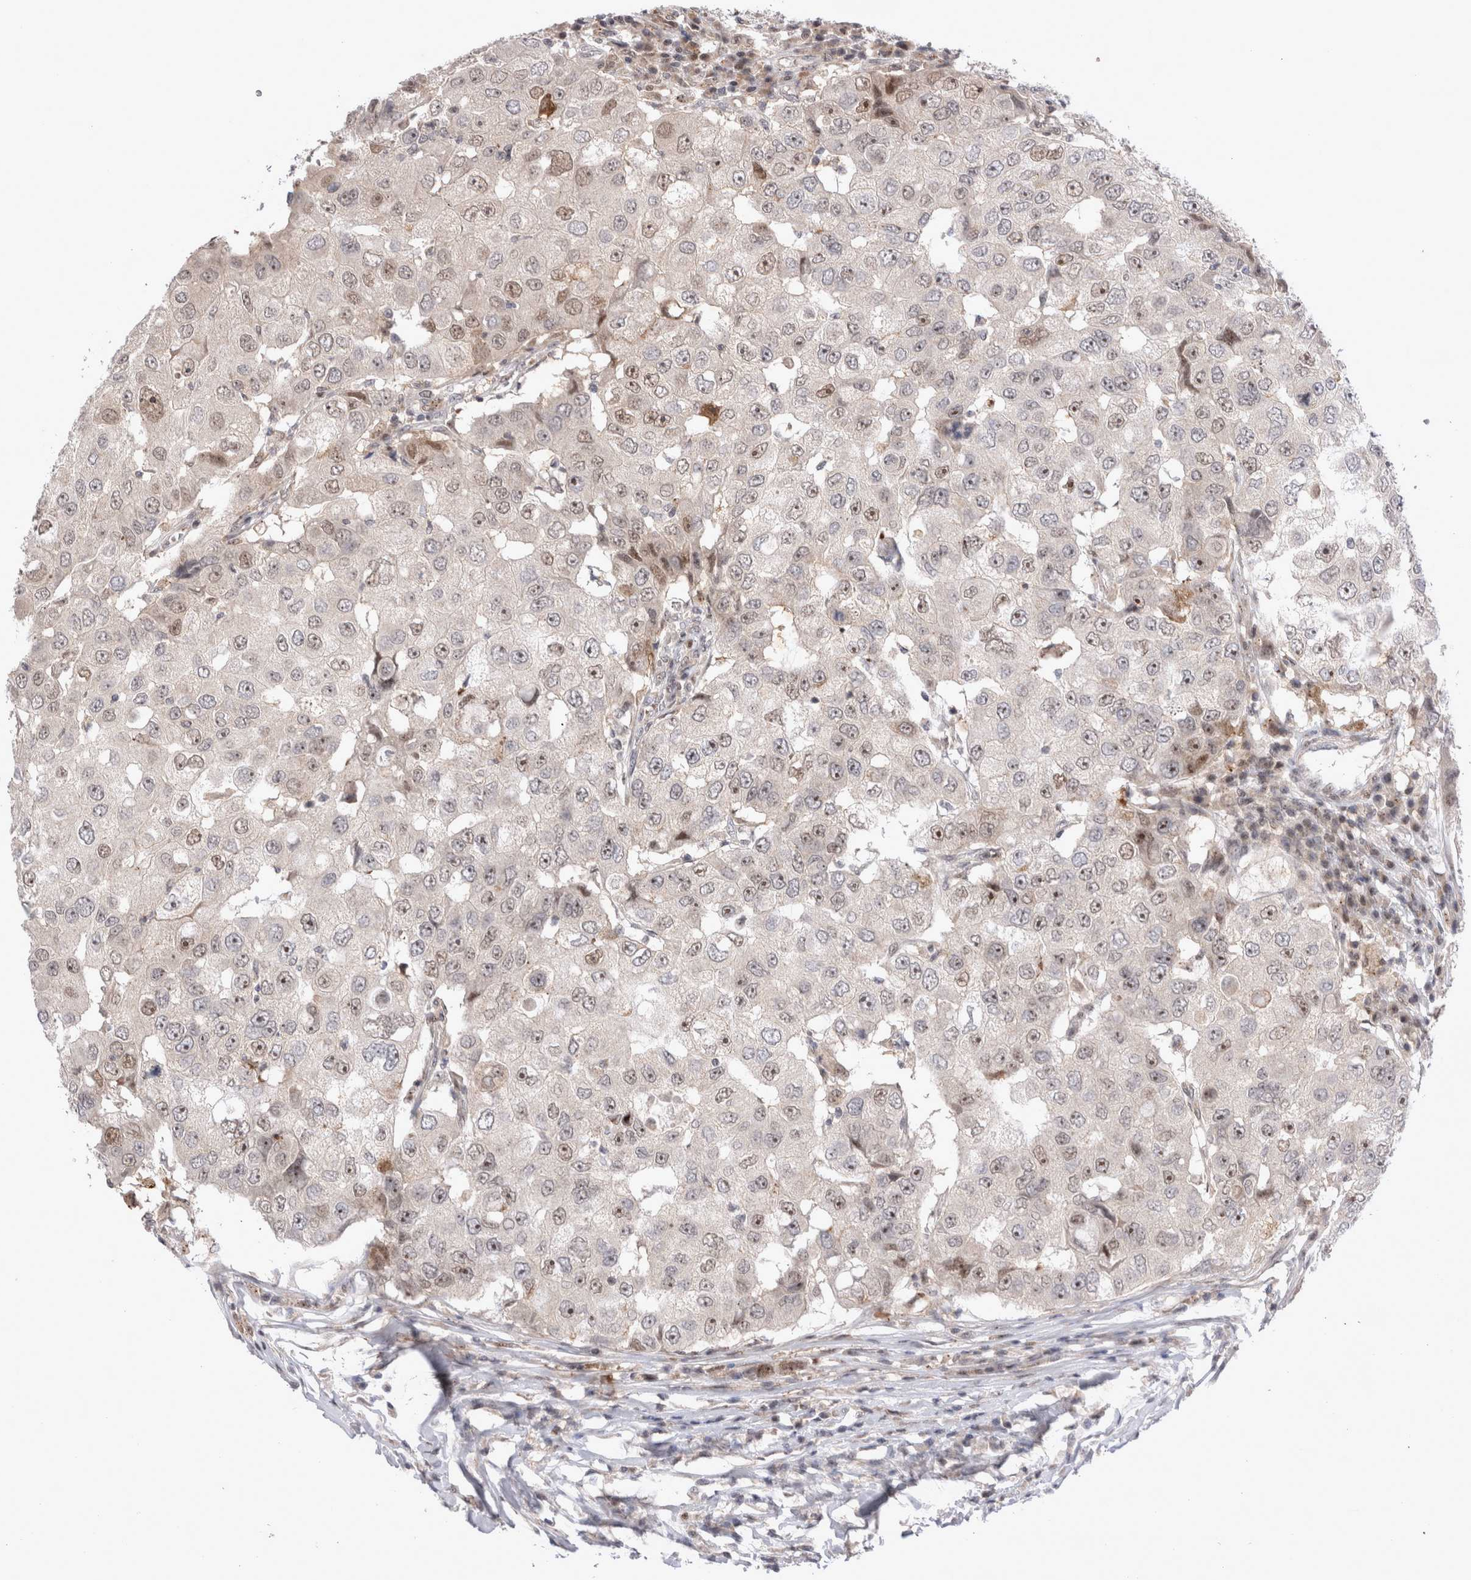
{"staining": {"intensity": "moderate", "quantity": ">75%", "location": "nuclear"}, "tissue": "breast cancer", "cell_type": "Tumor cells", "image_type": "cancer", "snomed": [{"axis": "morphology", "description": "Duct carcinoma"}, {"axis": "topography", "description": "Breast"}], "caption": "Immunohistochemical staining of human breast cancer (intraductal carcinoma) shows moderate nuclear protein expression in about >75% of tumor cells. (Brightfield microscopy of DAB IHC at high magnification).", "gene": "STK11", "patient": {"sex": "female", "age": 27}}